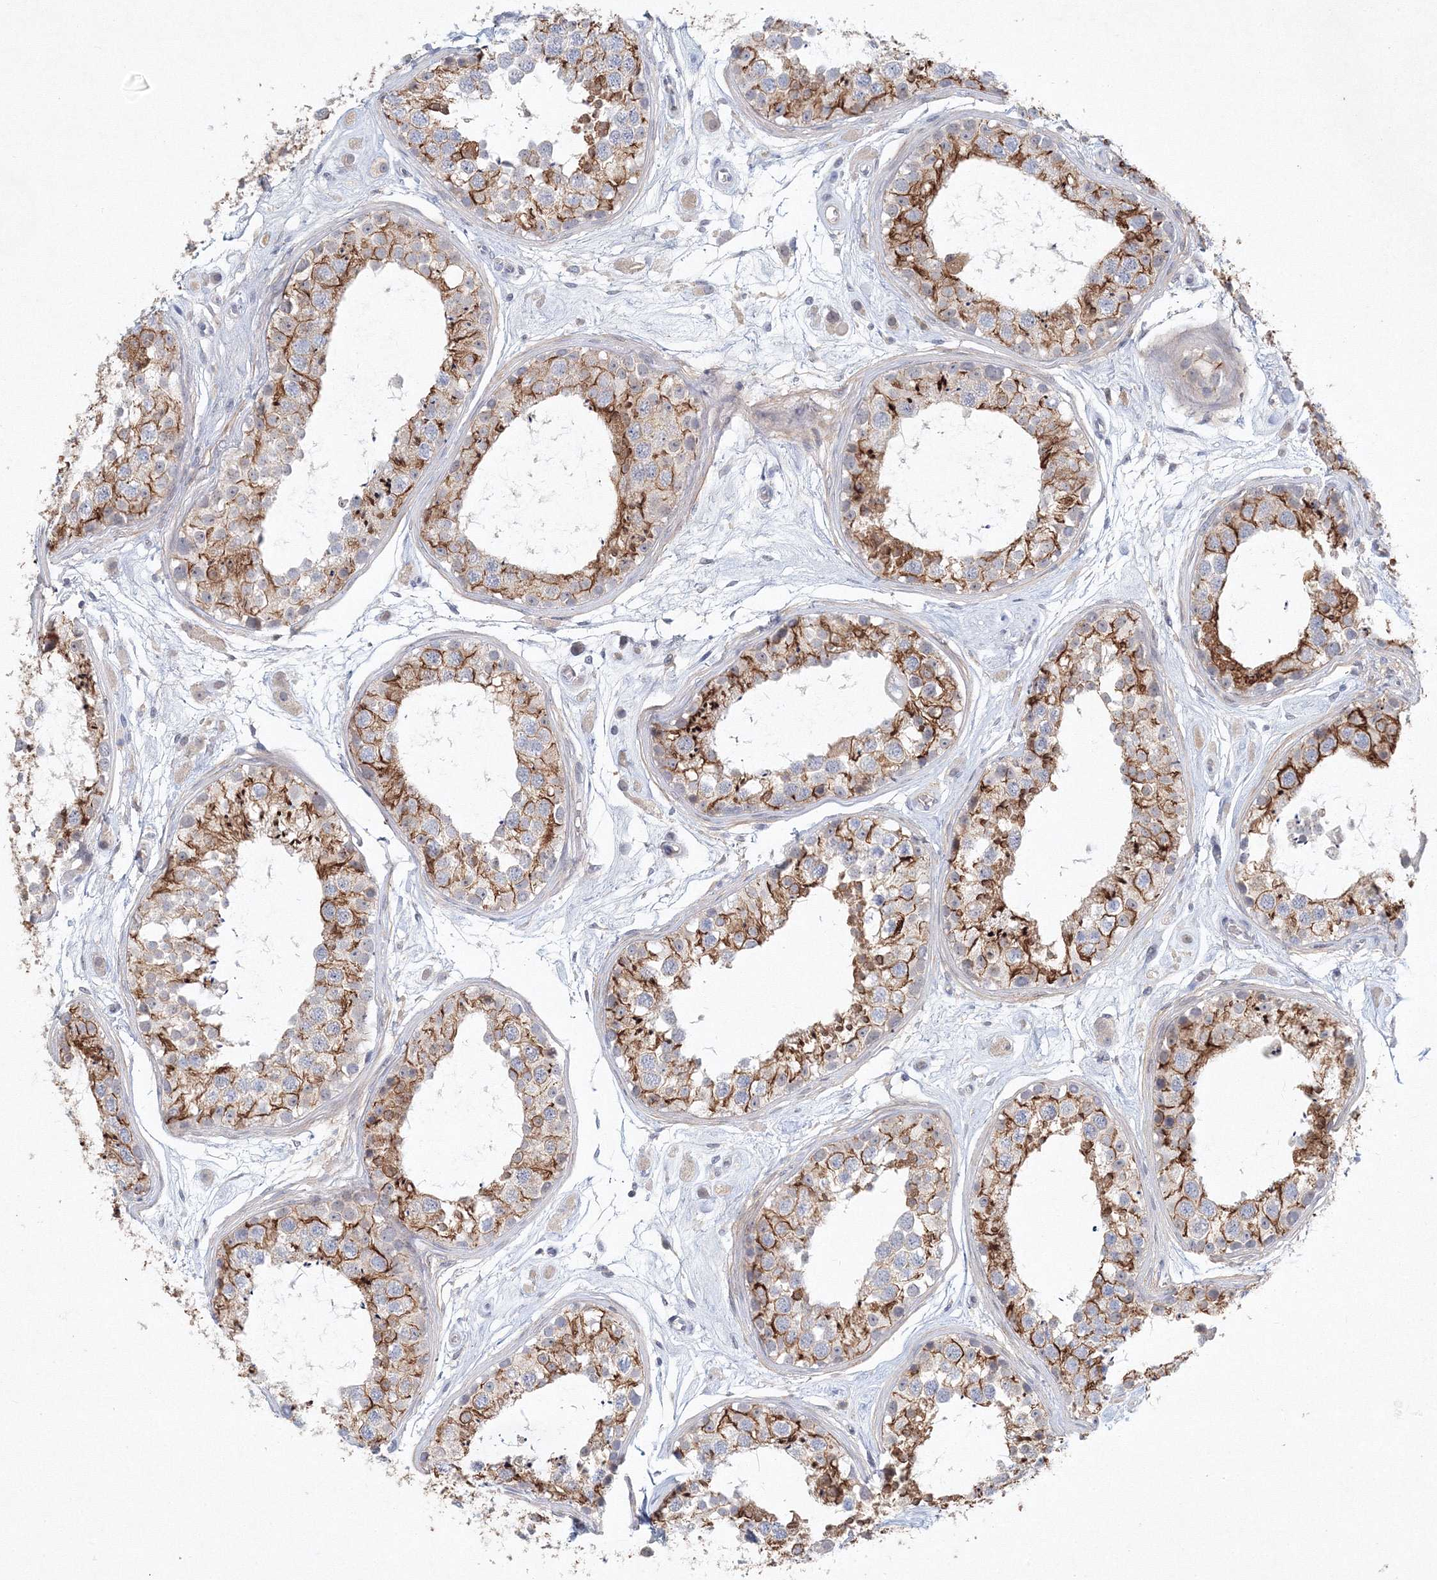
{"staining": {"intensity": "moderate", "quantity": "25%-75%", "location": "cytoplasmic/membranous"}, "tissue": "testis", "cell_type": "Cells in seminiferous ducts", "image_type": "normal", "snomed": [{"axis": "morphology", "description": "Normal tissue, NOS"}, {"axis": "topography", "description": "Testis"}], "caption": "This image reveals benign testis stained with immunohistochemistry to label a protein in brown. The cytoplasmic/membranous of cells in seminiferous ducts show moderate positivity for the protein. Nuclei are counter-stained blue.", "gene": "SH3BP5", "patient": {"sex": "male", "age": 25}}